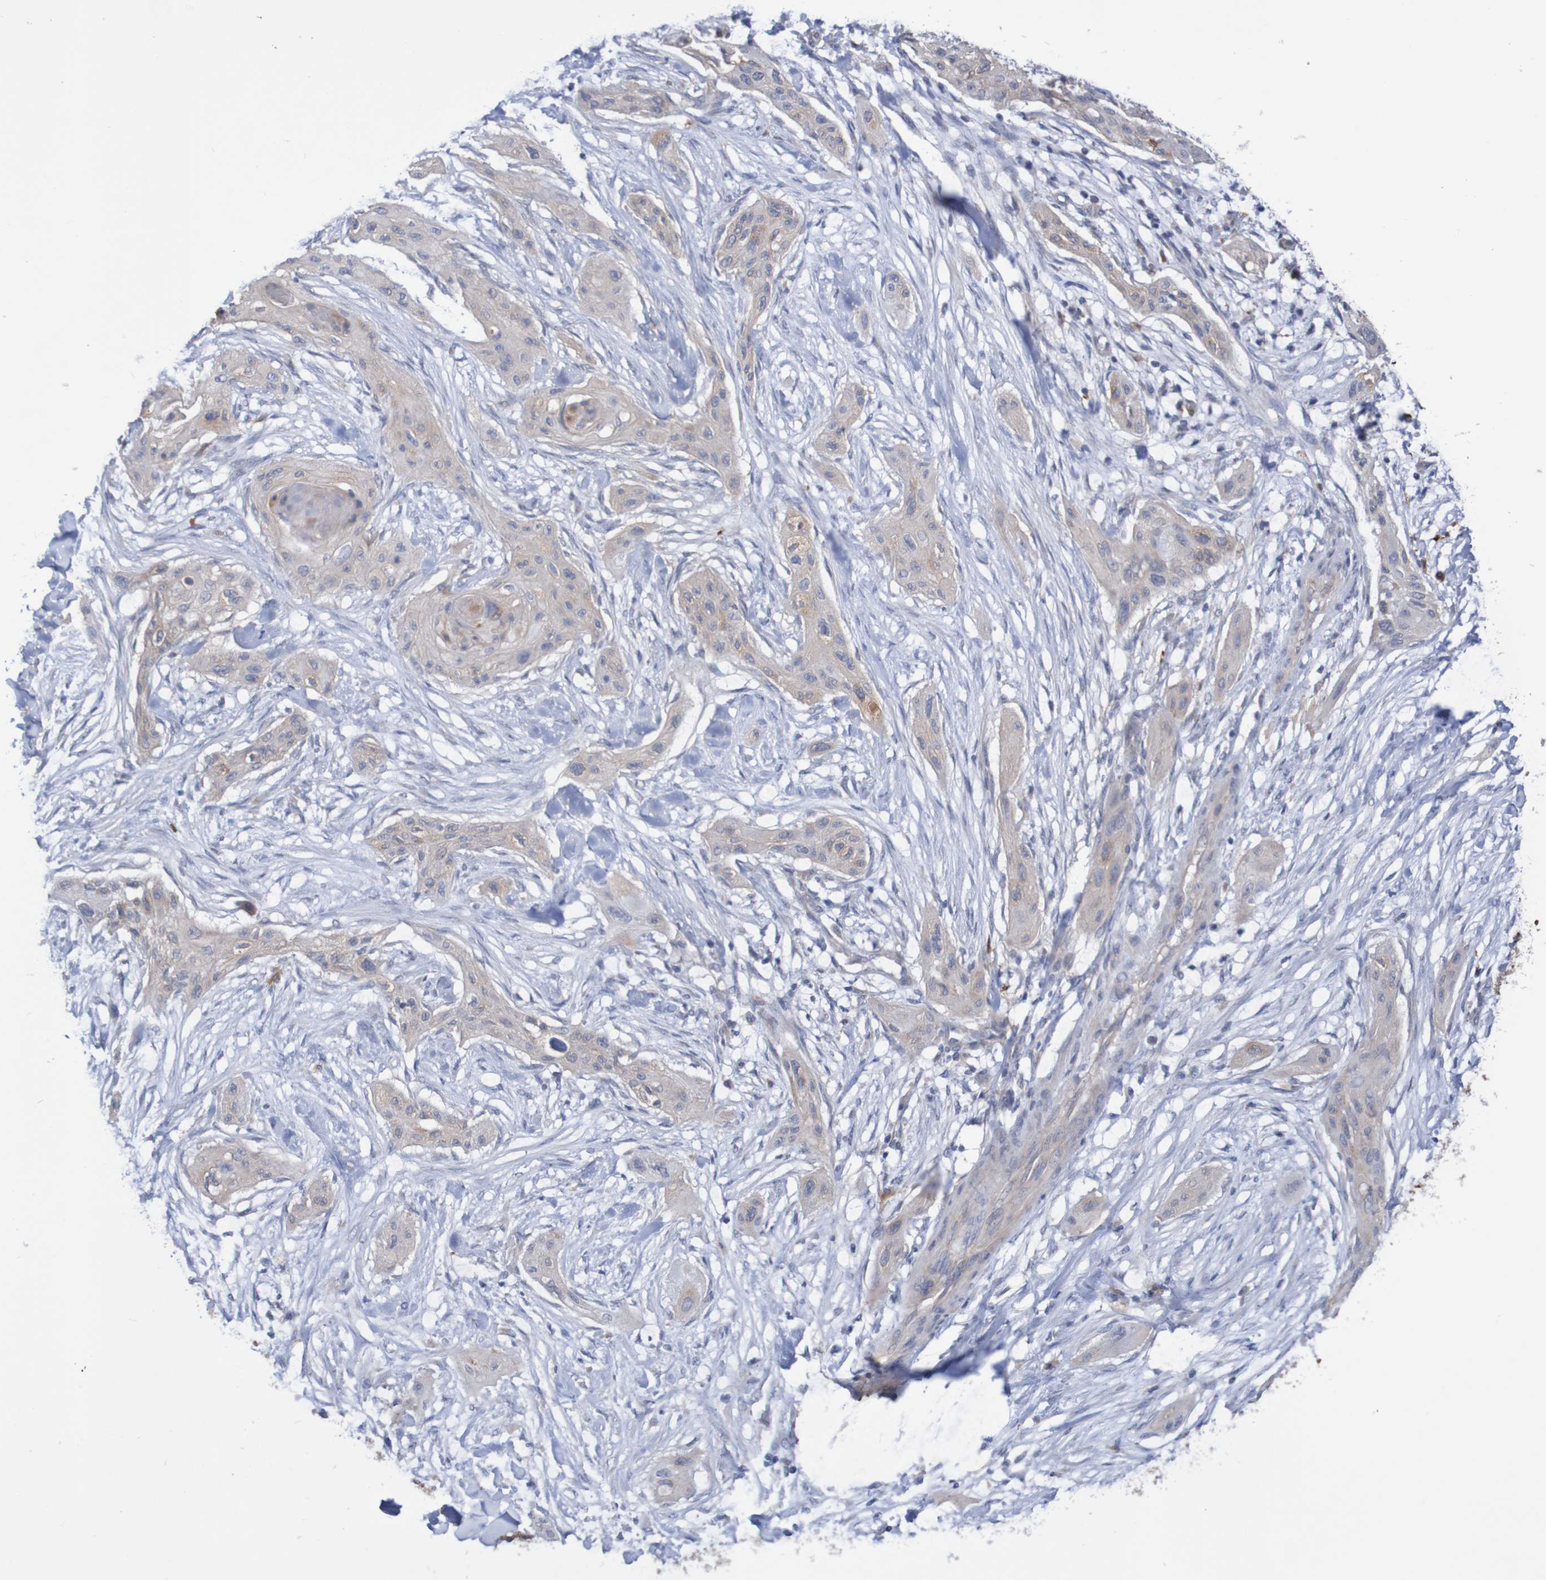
{"staining": {"intensity": "weak", "quantity": "<25%", "location": "cytoplasmic/membranous"}, "tissue": "lung cancer", "cell_type": "Tumor cells", "image_type": "cancer", "snomed": [{"axis": "morphology", "description": "Squamous cell carcinoma, NOS"}, {"axis": "topography", "description": "Lung"}], "caption": "DAB (3,3'-diaminobenzidine) immunohistochemical staining of human squamous cell carcinoma (lung) exhibits no significant positivity in tumor cells.", "gene": "PHYH", "patient": {"sex": "female", "age": 47}}